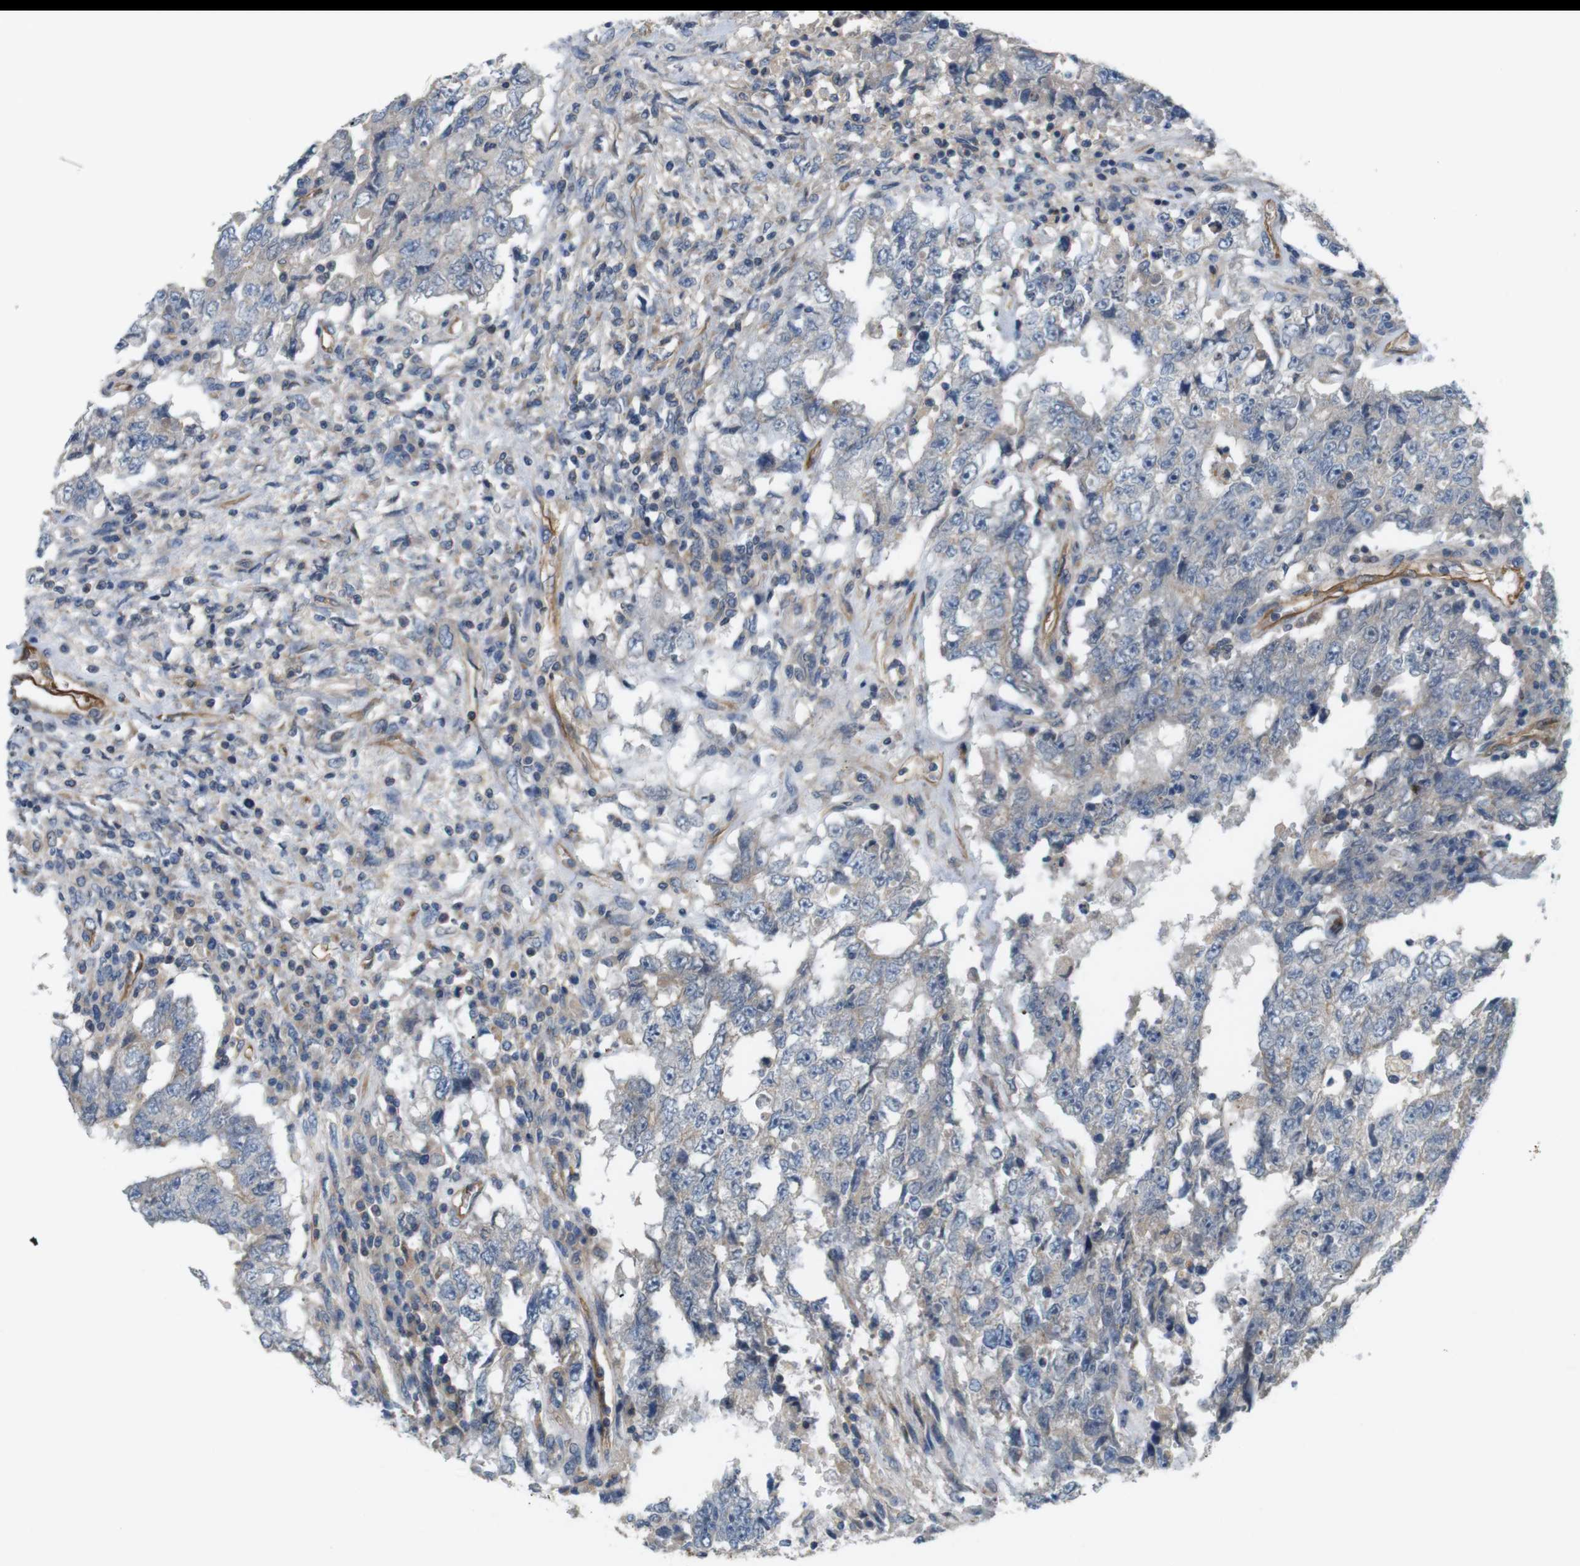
{"staining": {"intensity": "weak", "quantity": "25%-75%", "location": "cytoplasmic/membranous"}, "tissue": "testis cancer", "cell_type": "Tumor cells", "image_type": "cancer", "snomed": [{"axis": "morphology", "description": "Carcinoma, Embryonal, NOS"}, {"axis": "topography", "description": "Testis"}], "caption": "About 25%-75% of tumor cells in testis cancer (embryonal carcinoma) demonstrate weak cytoplasmic/membranous protein expression as visualized by brown immunohistochemical staining.", "gene": "BVES", "patient": {"sex": "male", "age": 26}}